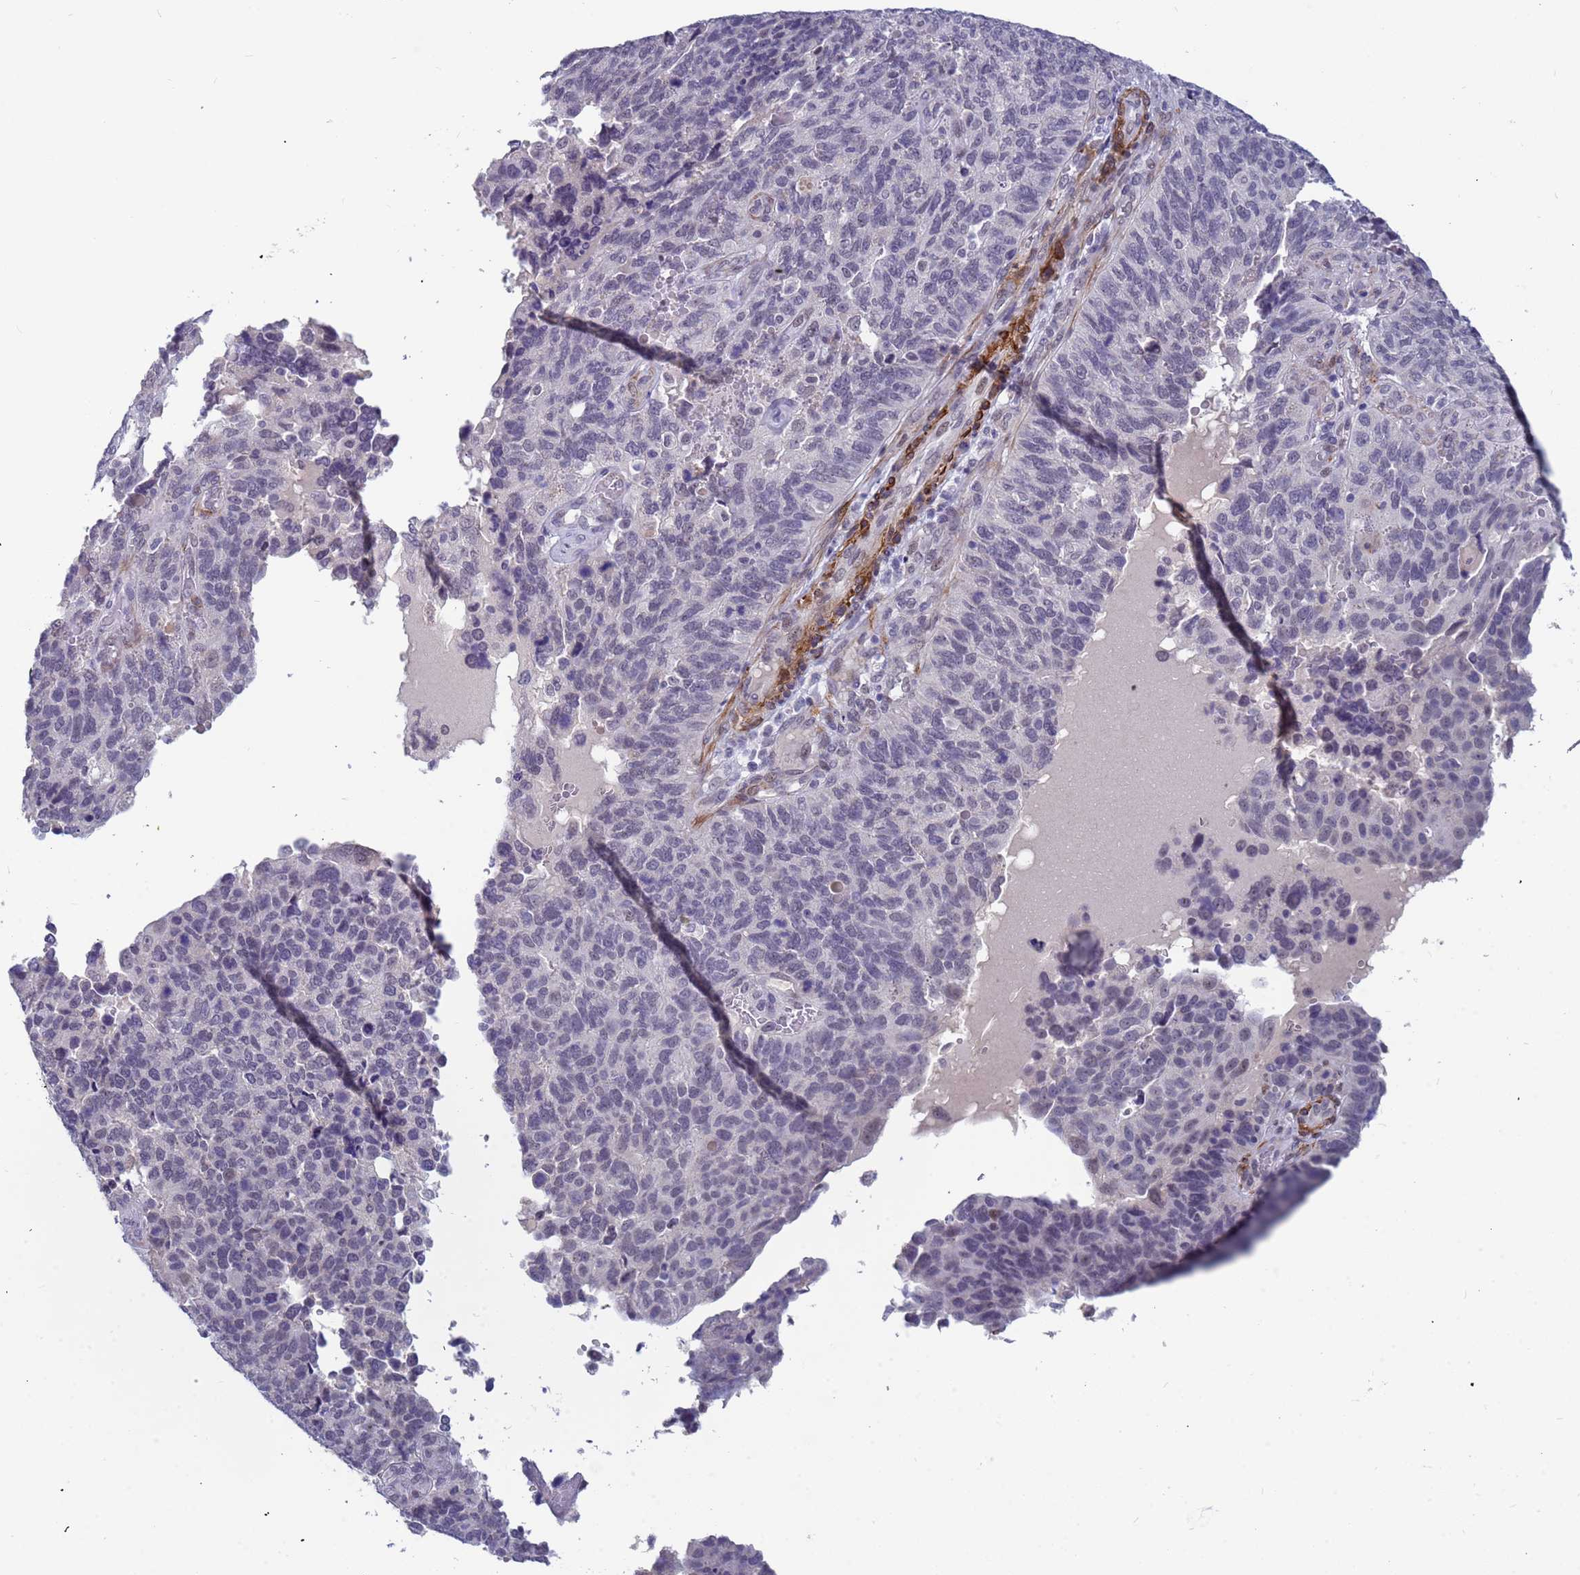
{"staining": {"intensity": "negative", "quantity": "none", "location": "none"}, "tissue": "endometrial cancer", "cell_type": "Tumor cells", "image_type": "cancer", "snomed": [{"axis": "morphology", "description": "Adenocarcinoma, NOS"}, {"axis": "topography", "description": "Endometrium"}], "caption": "Immunohistochemistry (IHC) image of neoplastic tissue: human endometrial cancer stained with DAB (3,3'-diaminobenzidine) reveals no significant protein expression in tumor cells.", "gene": "CXorf65", "patient": {"sex": "female", "age": 66}}